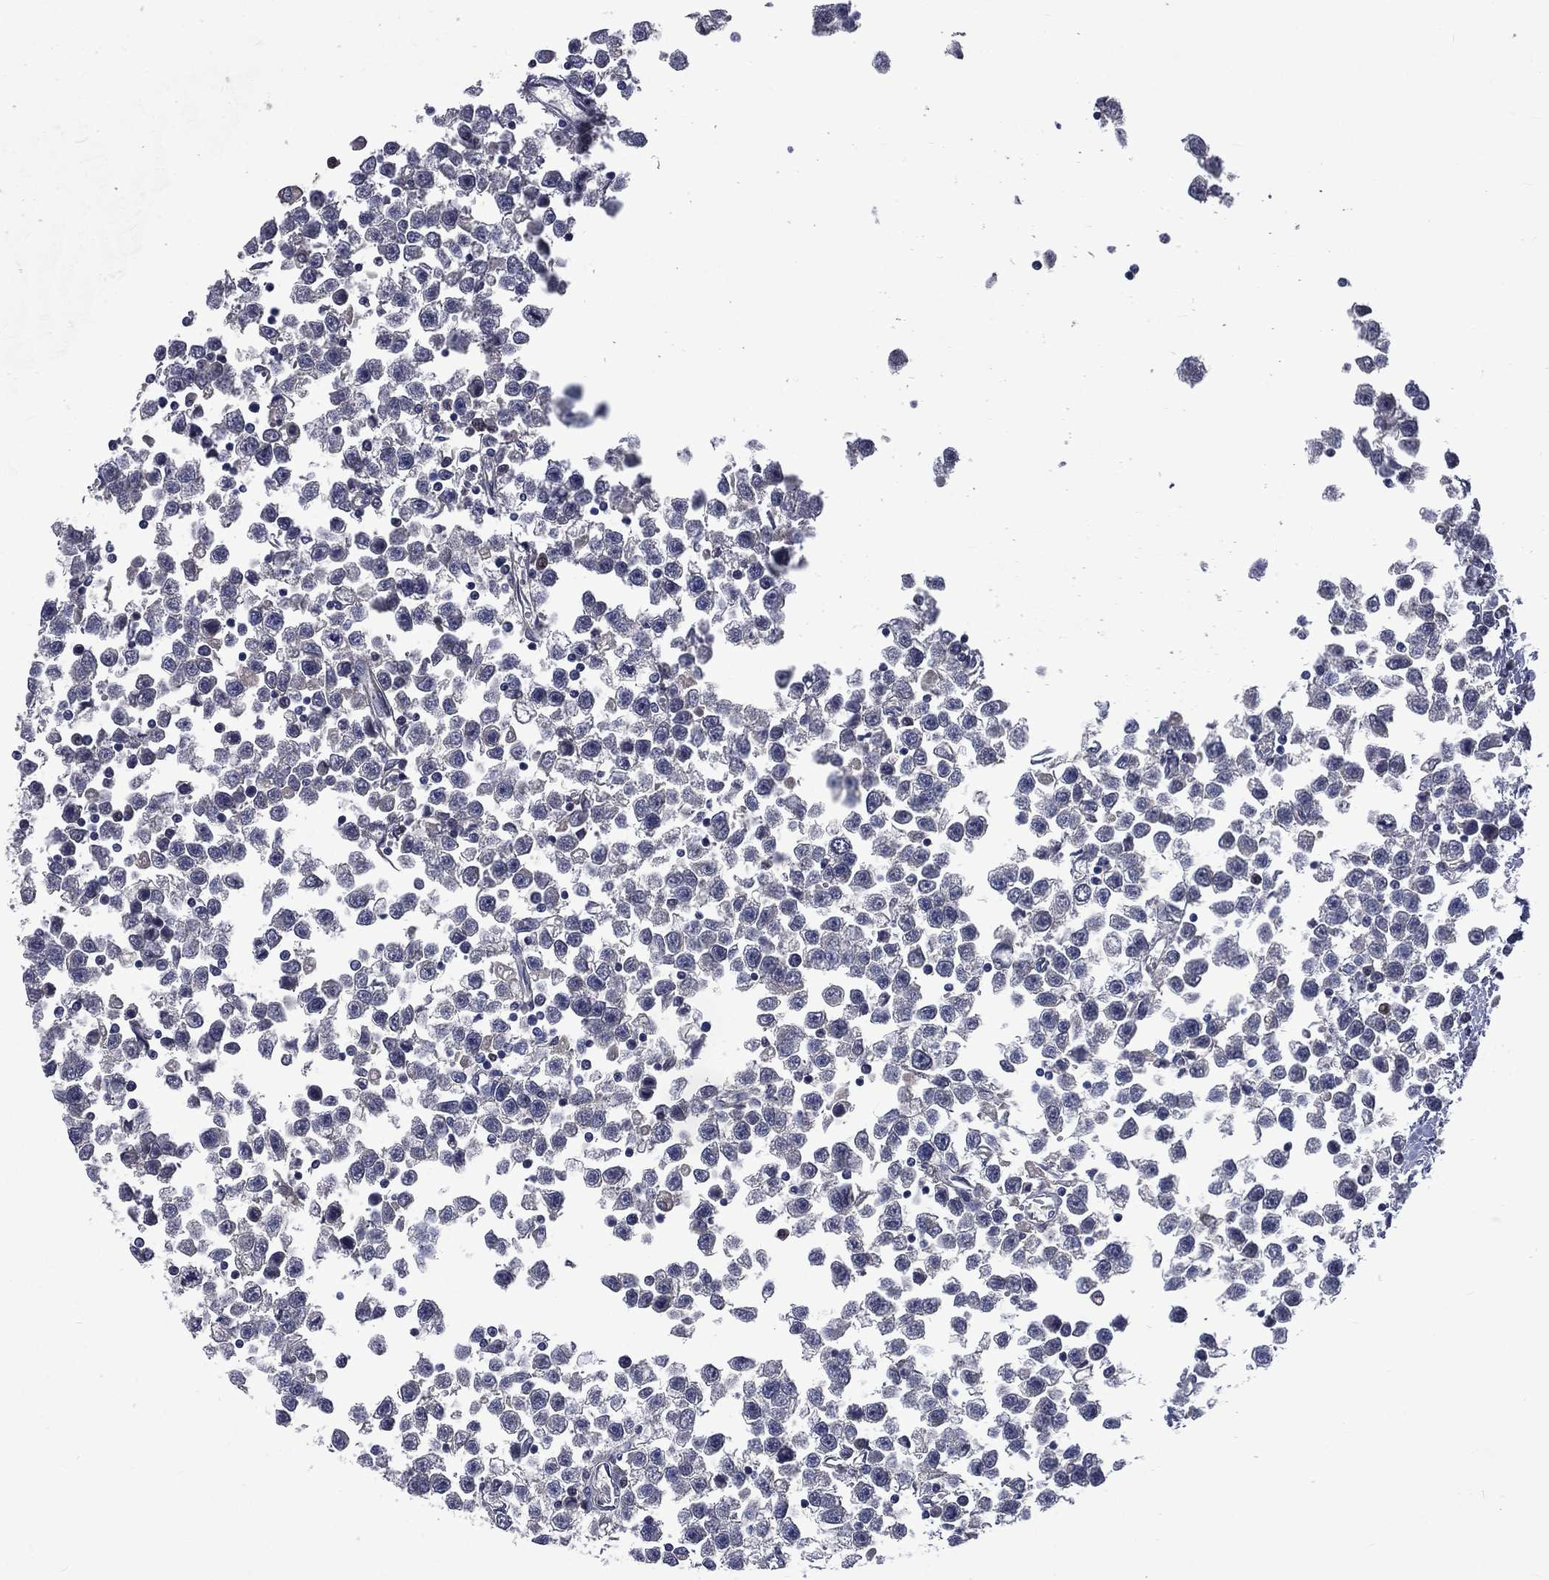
{"staining": {"intensity": "negative", "quantity": "none", "location": "none"}, "tissue": "testis cancer", "cell_type": "Tumor cells", "image_type": "cancer", "snomed": [{"axis": "morphology", "description": "Seminoma, NOS"}, {"axis": "topography", "description": "Testis"}], "caption": "DAB immunohistochemical staining of human seminoma (testis) displays no significant positivity in tumor cells. (DAB IHC with hematoxylin counter stain).", "gene": "CA12", "patient": {"sex": "male", "age": 34}}